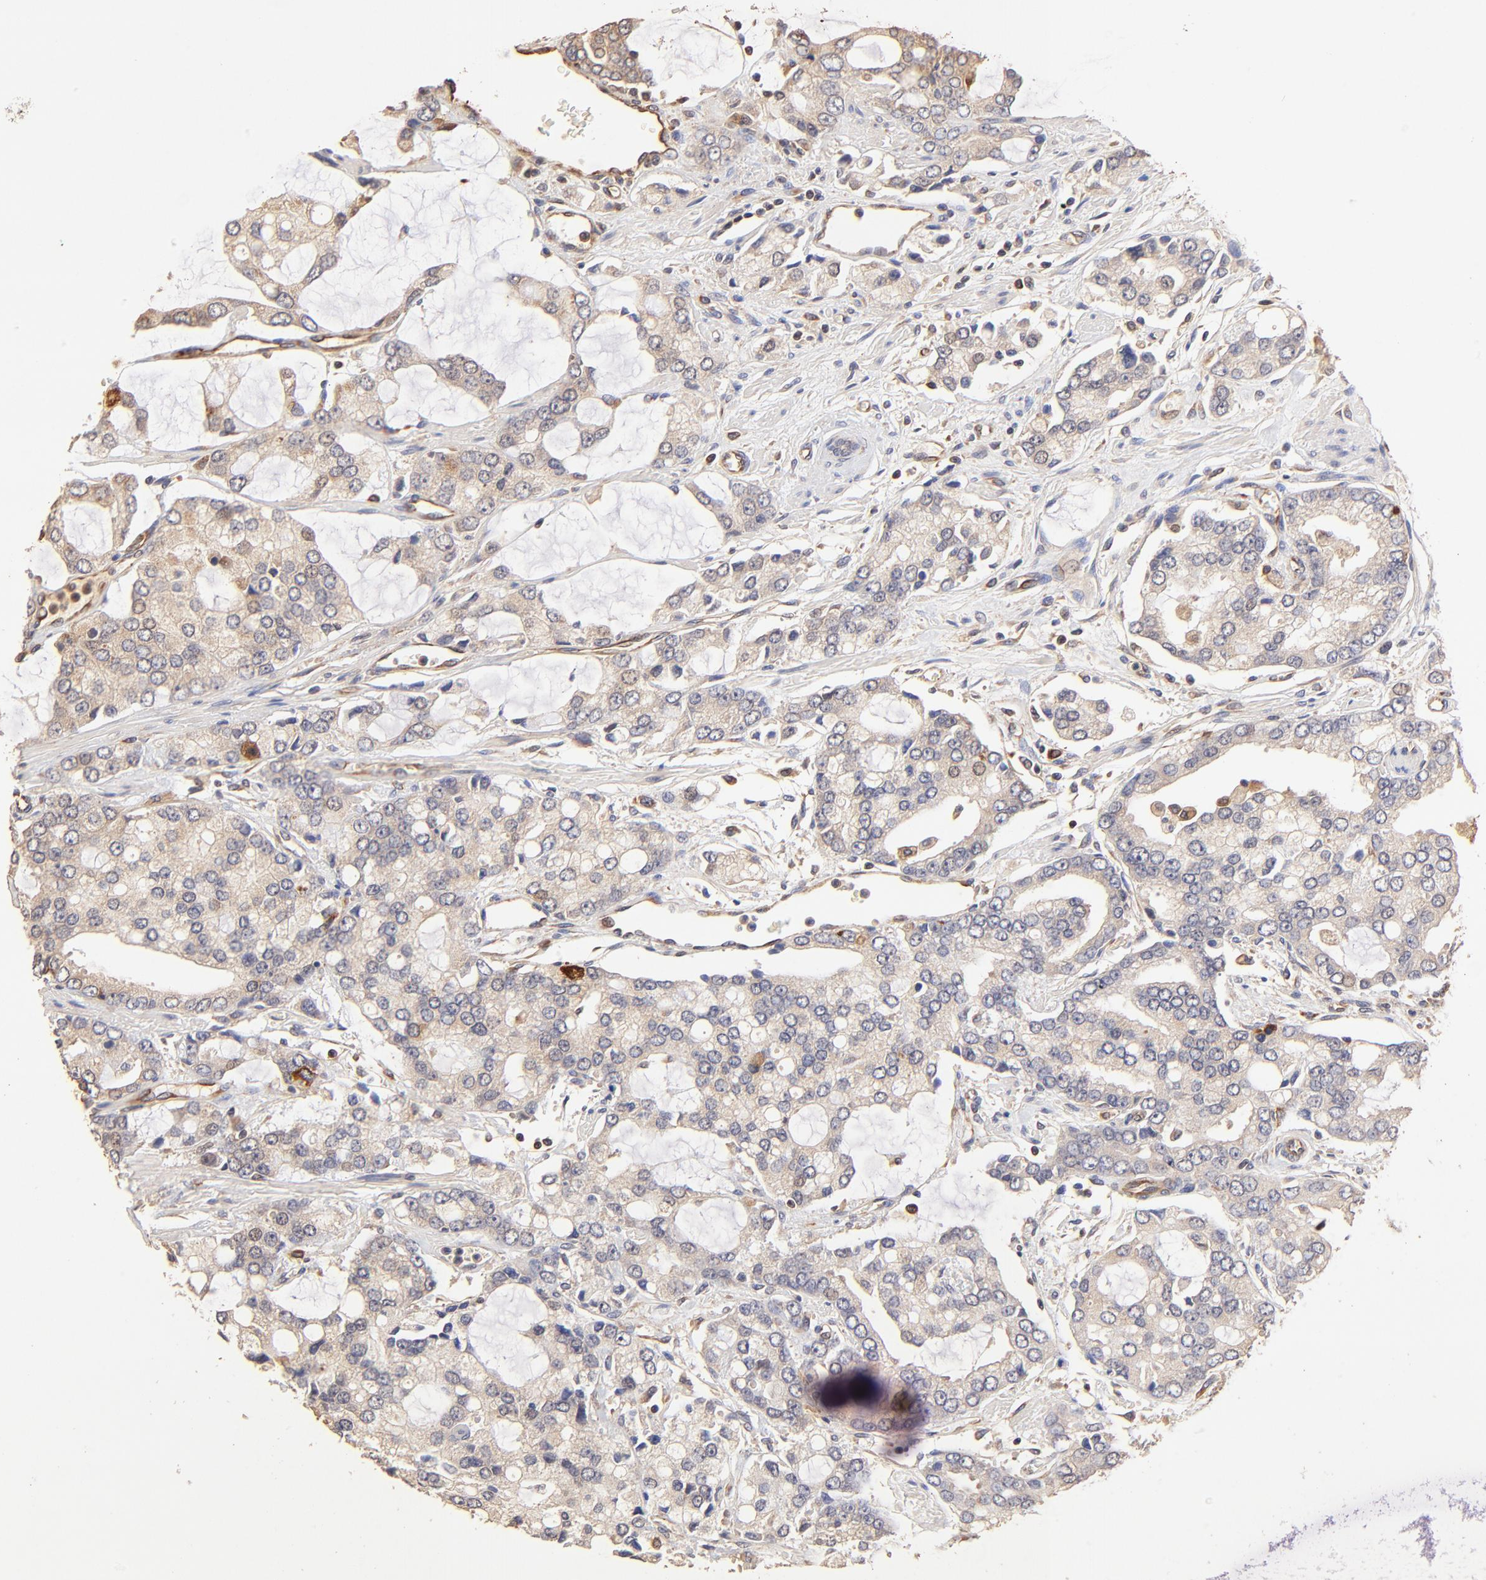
{"staining": {"intensity": "weak", "quantity": ">75%", "location": "cytoplasmic/membranous"}, "tissue": "prostate cancer", "cell_type": "Tumor cells", "image_type": "cancer", "snomed": [{"axis": "morphology", "description": "Adenocarcinoma, High grade"}, {"axis": "topography", "description": "Prostate"}], "caption": "High-magnification brightfield microscopy of prostate cancer (adenocarcinoma (high-grade)) stained with DAB (3,3'-diaminobenzidine) (brown) and counterstained with hematoxylin (blue). tumor cells exhibit weak cytoplasmic/membranous expression is appreciated in about>75% of cells. The staining was performed using DAB to visualize the protein expression in brown, while the nuclei were stained in blue with hematoxylin (Magnification: 20x).", "gene": "TNFAIP3", "patient": {"sex": "male", "age": 67}}